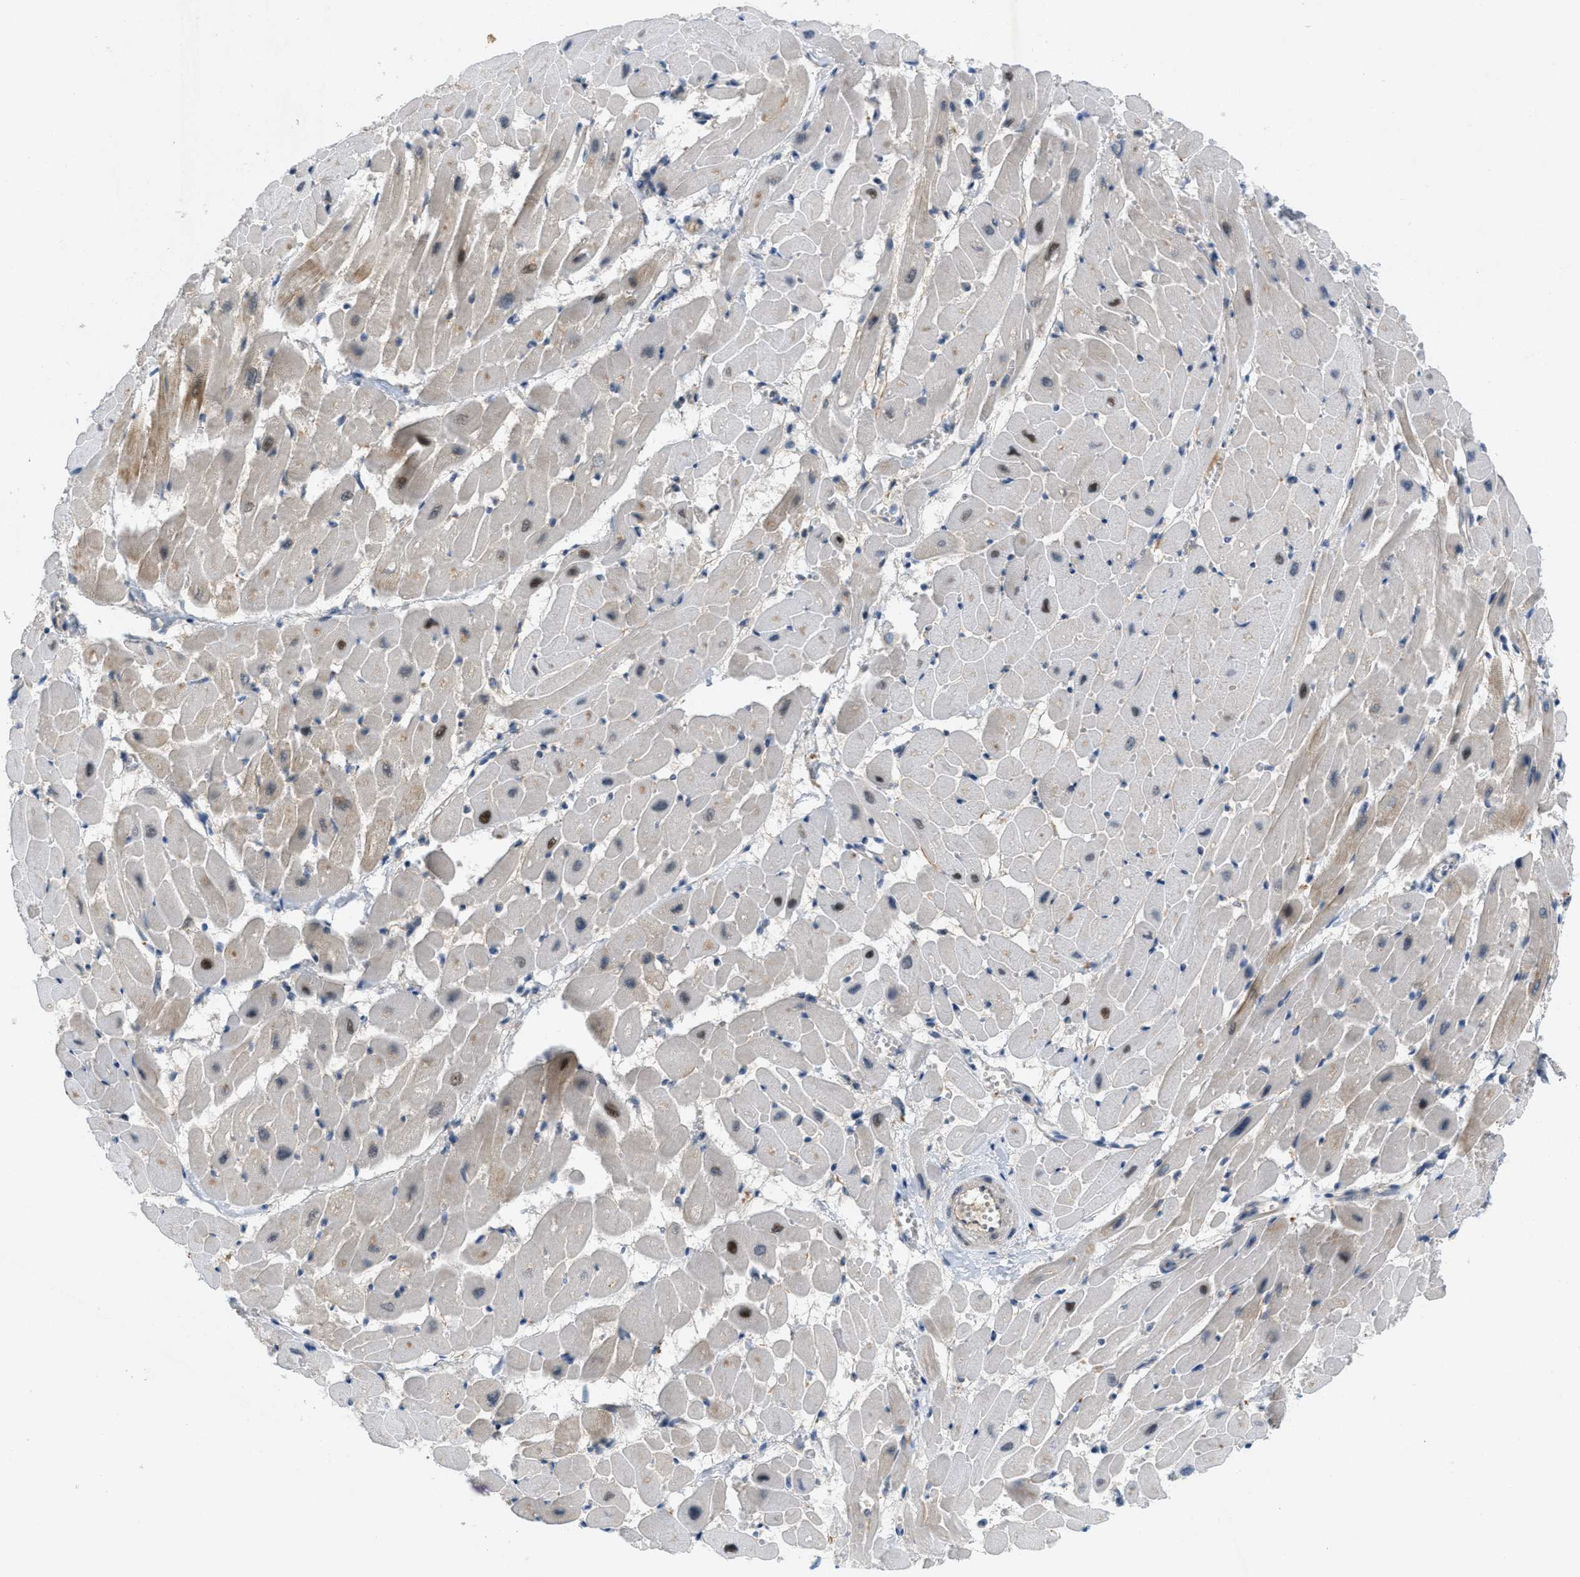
{"staining": {"intensity": "moderate", "quantity": "<25%", "location": "cytoplasmic/membranous,nuclear"}, "tissue": "heart muscle", "cell_type": "Cardiomyocytes", "image_type": "normal", "snomed": [{"axis": "morphology", "description": "Normal tissue, NOS"}, {"axis": "topography", "description": "Heart"}], "caption": "Immunohistochemistry (DAB) staining of normal heart muscle reveals moderate cytoplasmic/membranous,nuclear protein positivity in approximately <25% of cardiomyocytes. The staining is performed using DAB (3,3'-diaminobenzidine) brown chromogen to label protein expression. The nuclei are counter-stained blue using hematoxylin.", "gene": "SIGMAR1", "patient": {"sex": "male", "age": 45}}